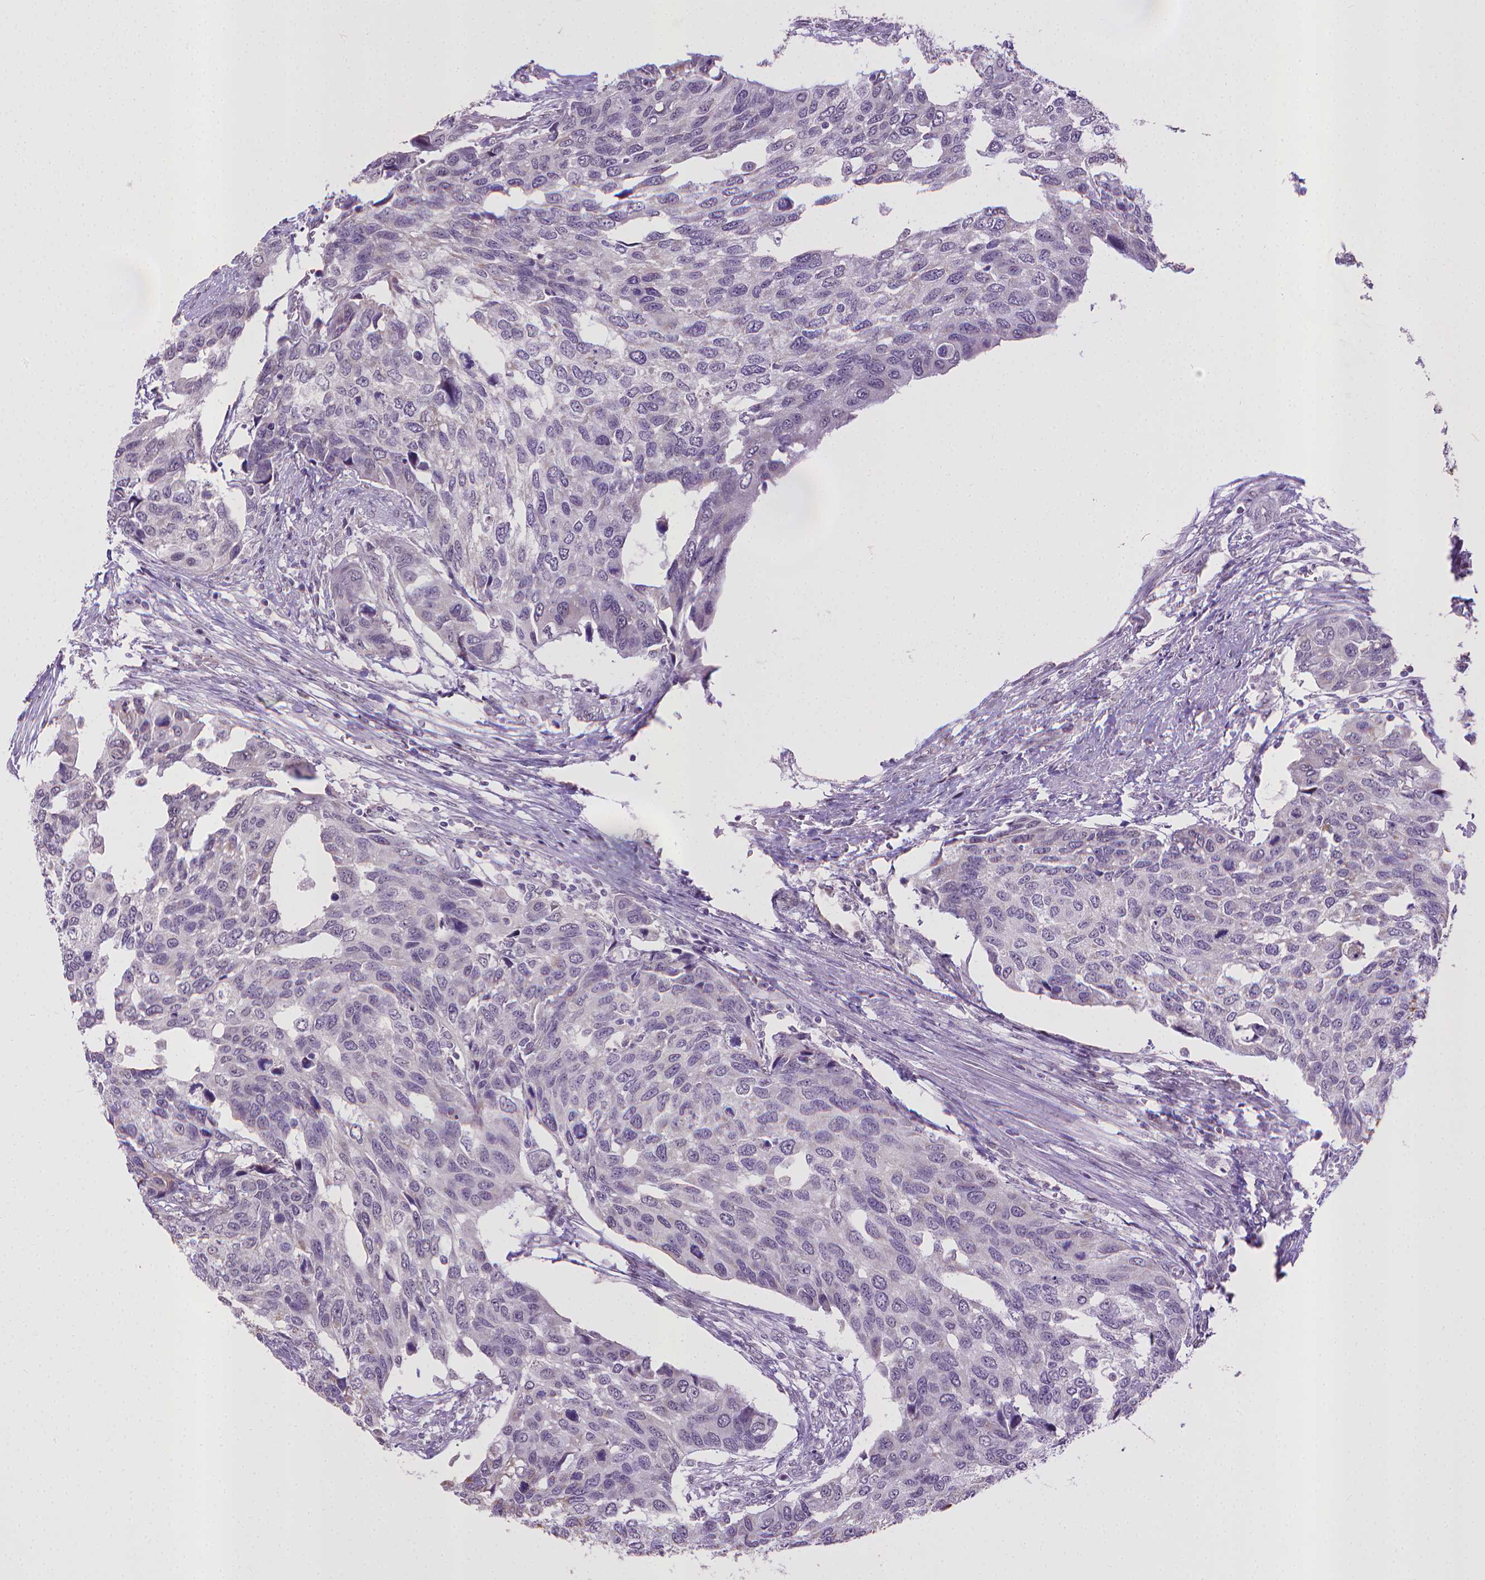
{"staining": {"intensity": "negative", "quantity": "none", "location": "none"}, "tissue": "urothelial cancer", "cell_type": "Tumor cells", "image_type": "cancer", "snomed": [{"axis": "morphology", "description": "Urothelial carcinoma, High grade"}, {"axis": "topography", "description": "Urinary bladder"}], "caption": "IHC micrograph of human high-grade urothelial carcinoma stained for a protein (brown), which shows no positivity in tumor cells. Brightfield microscopy of immunohistochemistry (IHC) stained with DAB (brown) and hematoxylin (blue), captured at high magnification.", "gene": "KMO", "patient": {"sex": "male", "age": 60}}